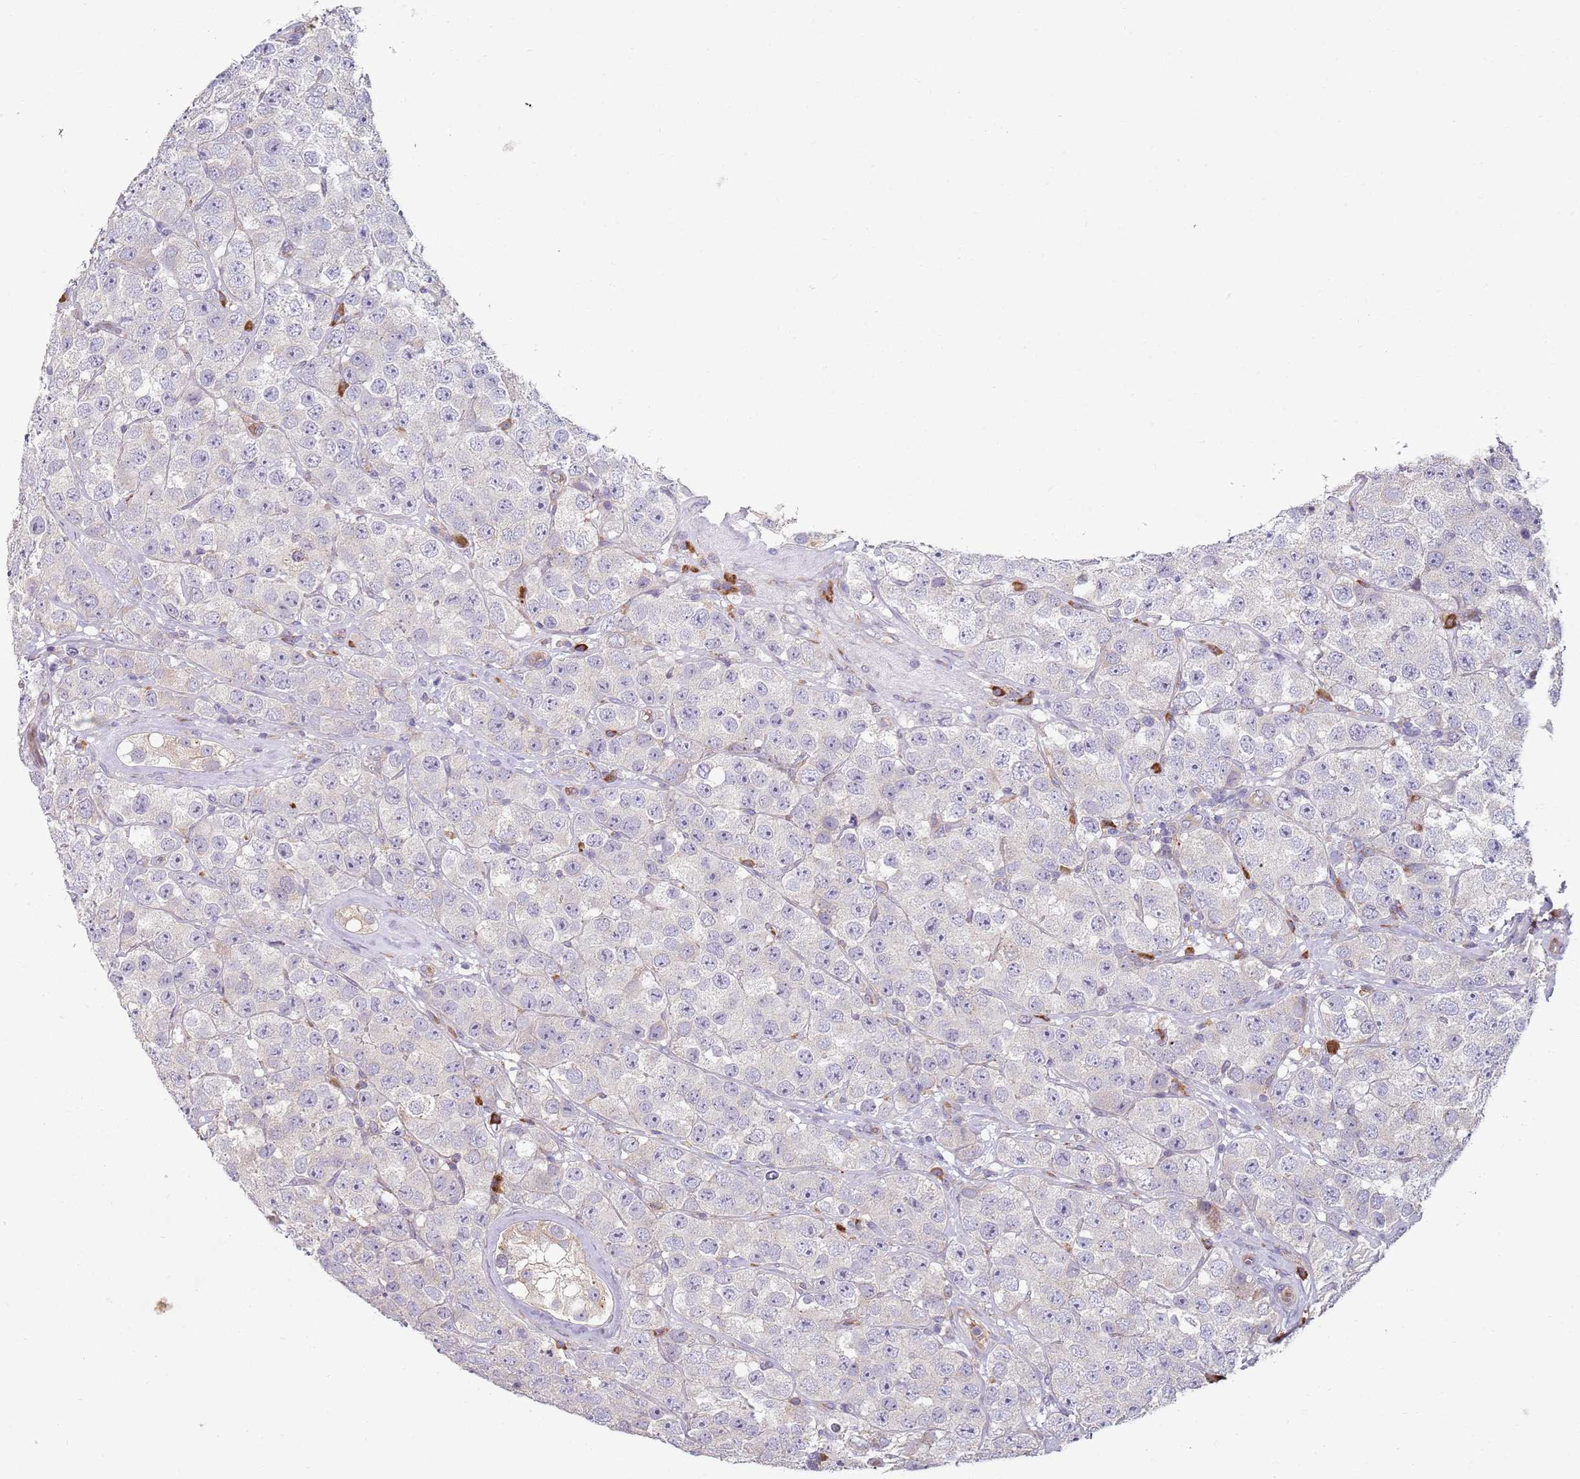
{"staining": {"intensity": "negative", "quantity": "none", "location": "none"}, "tissue": "testis cancer", "cell_type": "Tumor cells", "image_type": "cancer", "snomed": [{"axis": "morphology", "description": "Seminoma, NOS"}, {"axis": "topography", "description": "Testis"}], "caption": "Immunohistochemical staining of testis cancer demonstrates no significant staining in tumor cells.", "gene": "SPATA2", "patient": {"sex": "male", "age": 28}}